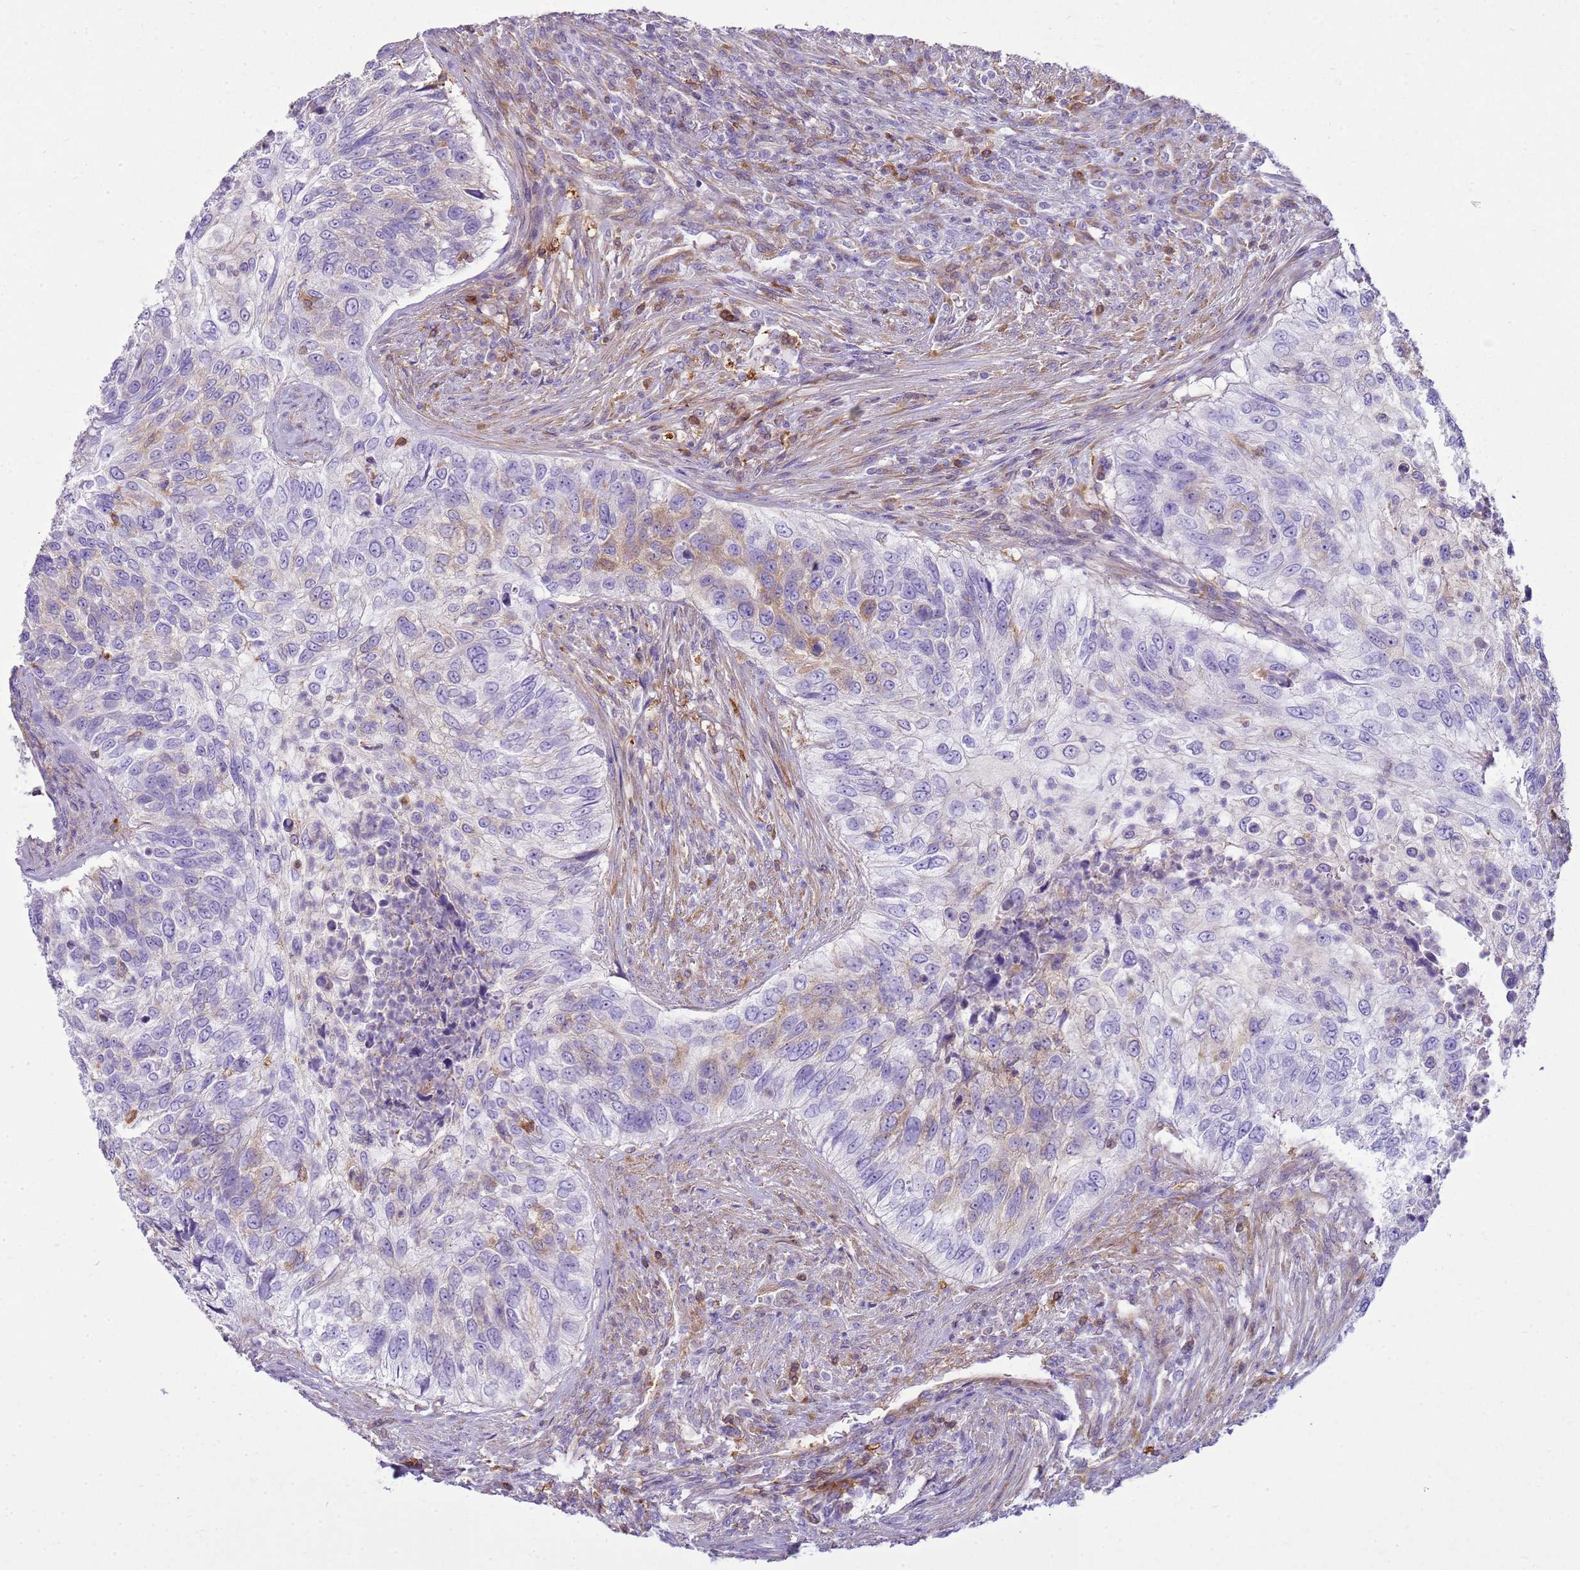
{"staining": {"intensity": "weak", "quantity": "<25%", "location": "cytoplasmic/membranous"}, "tissue": "urothelial cancer", "cell_type": "Tumor cells", "image_type": "cancer", "snomed": [{"axis": "morphology", "description": "Urothelial carcinoma, High grade"}, {"axis": "topography", "description": "Urinary bladder"}], "caption": "Tumor cells show no significant protein positivity in urothelial carcinoma (high-grade).", "gene": "SNX21", "patient": {"sex": "female", "age": 60}}